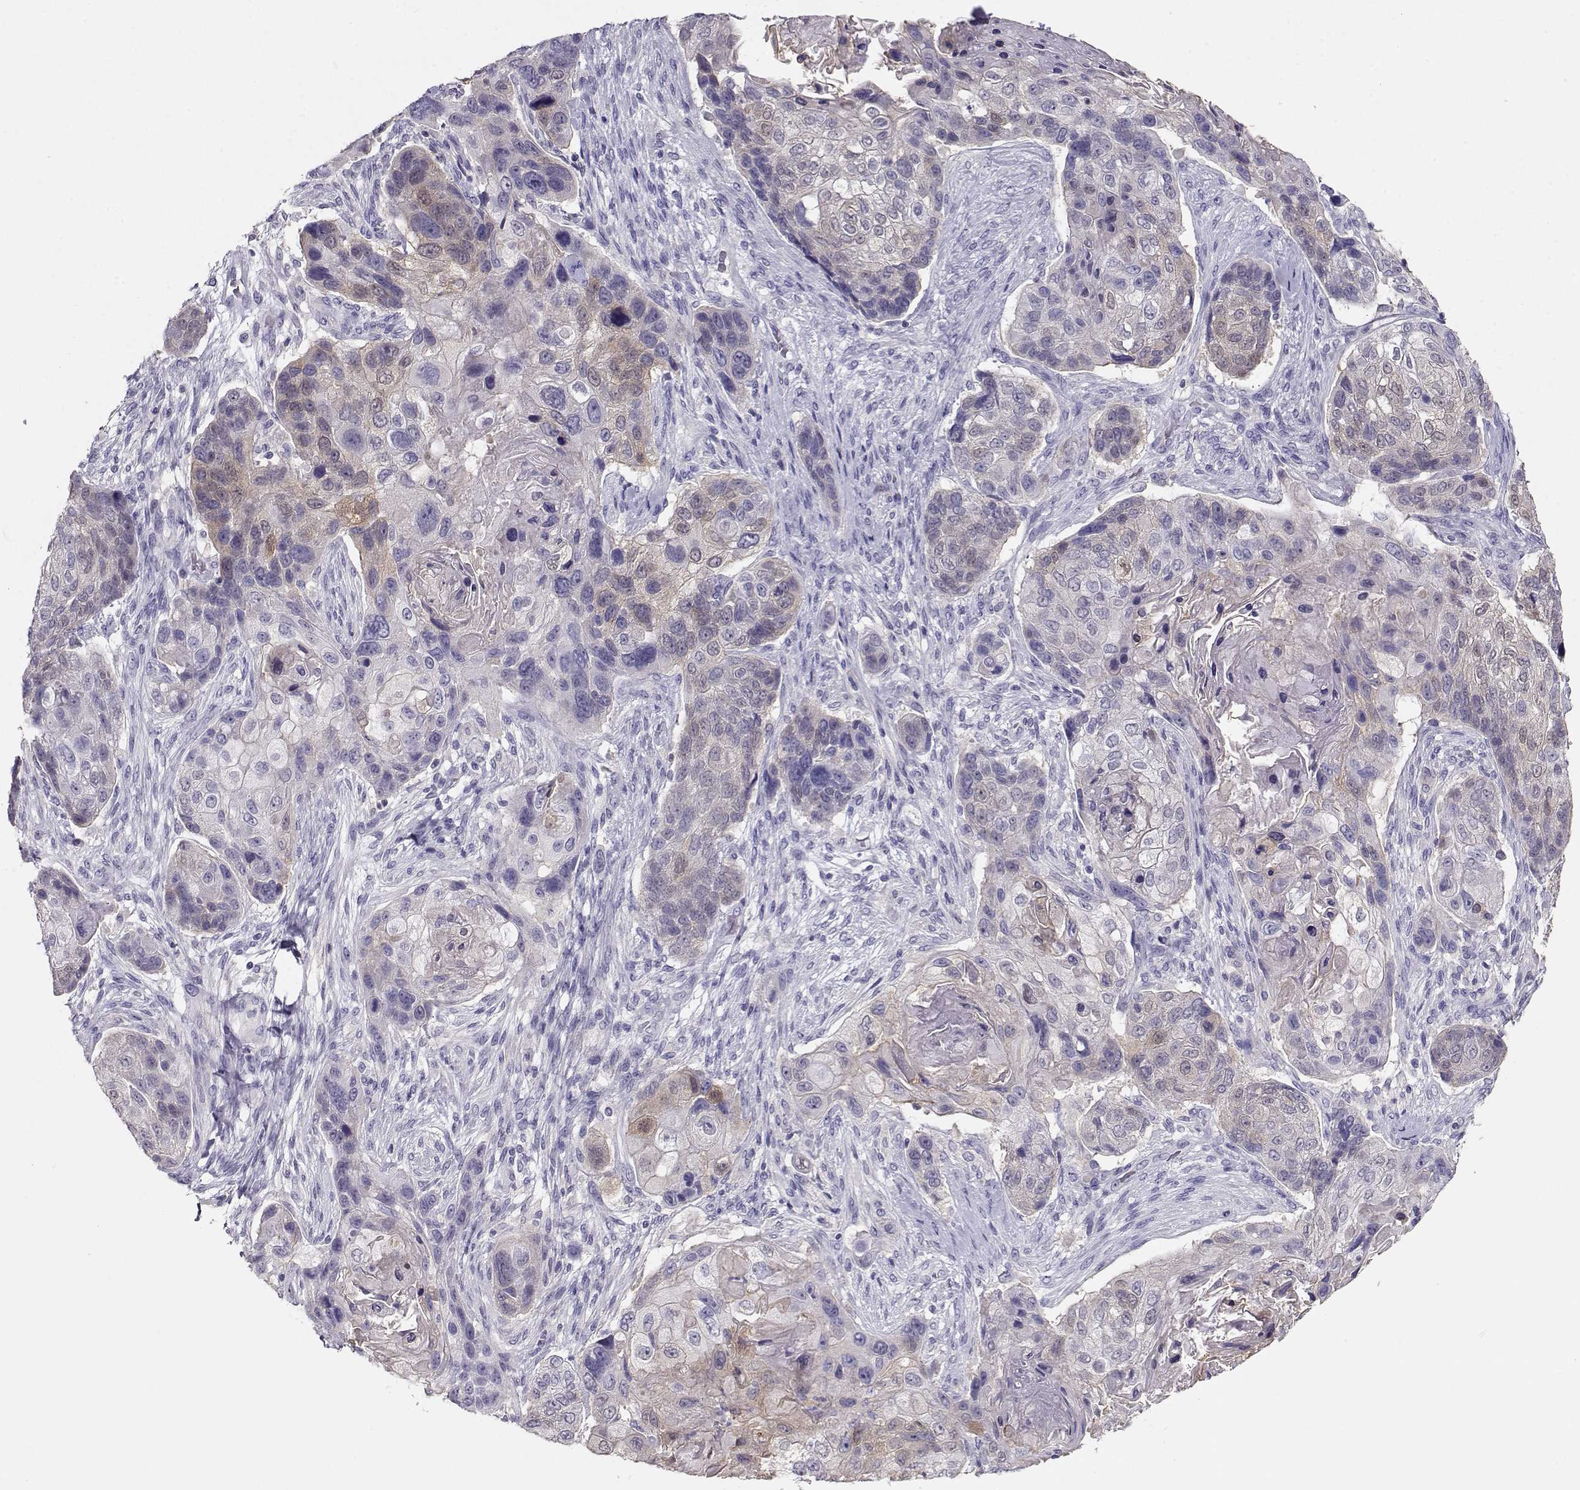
{"staining": {"intensity": "weak", "quantity": "<25%", "location": "cytoplasmic/membranous"}, "tissue": "lung cancer", "cell_type": "Tumor cells", "image_type": "cancer", "snomed": [{"axis": "morphology", "description": "Squamous cell carcinoma, NOS"}, {"axis": "topography", "description": "Lung"}], "caption": "Immunohistochemistry (IHC) of human lung squamous cell carcinoma shows no staining in tumor cells. The staining was performed using DAB (3,3'-diaminobenzidine) to visualize the protein expression in brown, while the nuclei were stained in blue with hematoxylin (Magnification: 20x).", "gene": "NDRG4", "patient": {"sex": "male", "age": 69}}